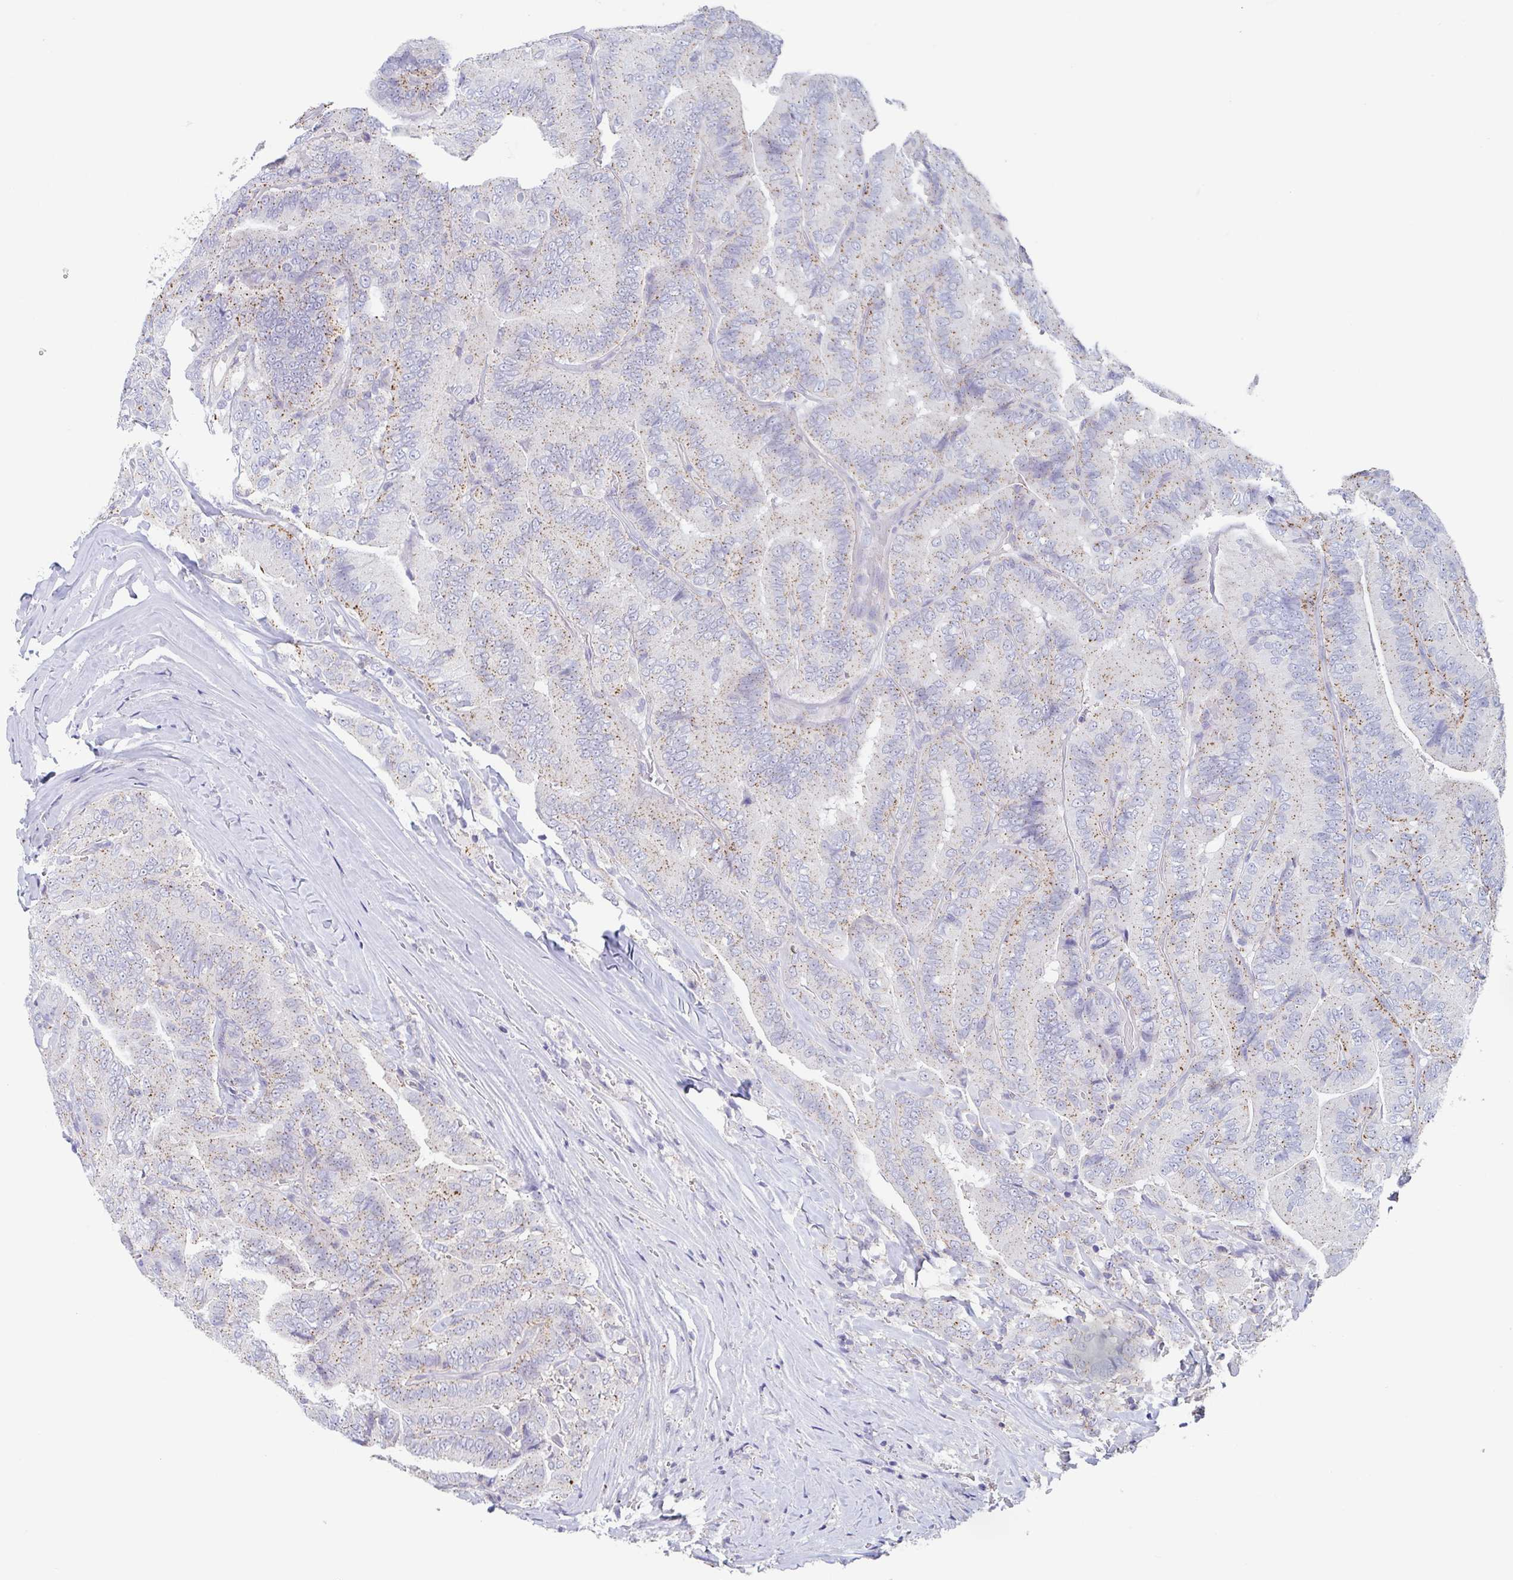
{"staining": {"intensity": "moderate", "quantity": ">75%", "location": "cytoplasmic/membranous"}, "tissue": "thyroid cancer", "cell_type": "Tumor cells", "image_type": "cancer", "snomed": [{"axis": "morphology", "description": "Papillary adenocarcinoma, NOS"}, {"axis": "topography", "description": "Thyroid gland"}], "caption": "Tumor cells exhibit medium levels of moderate cytoplasmic/membranous positivity in about >75% of cells in thyroid papillary adenocarcinoma.", "gene": "CHMP5", "patient": {"sex": "male", "age": 61}}